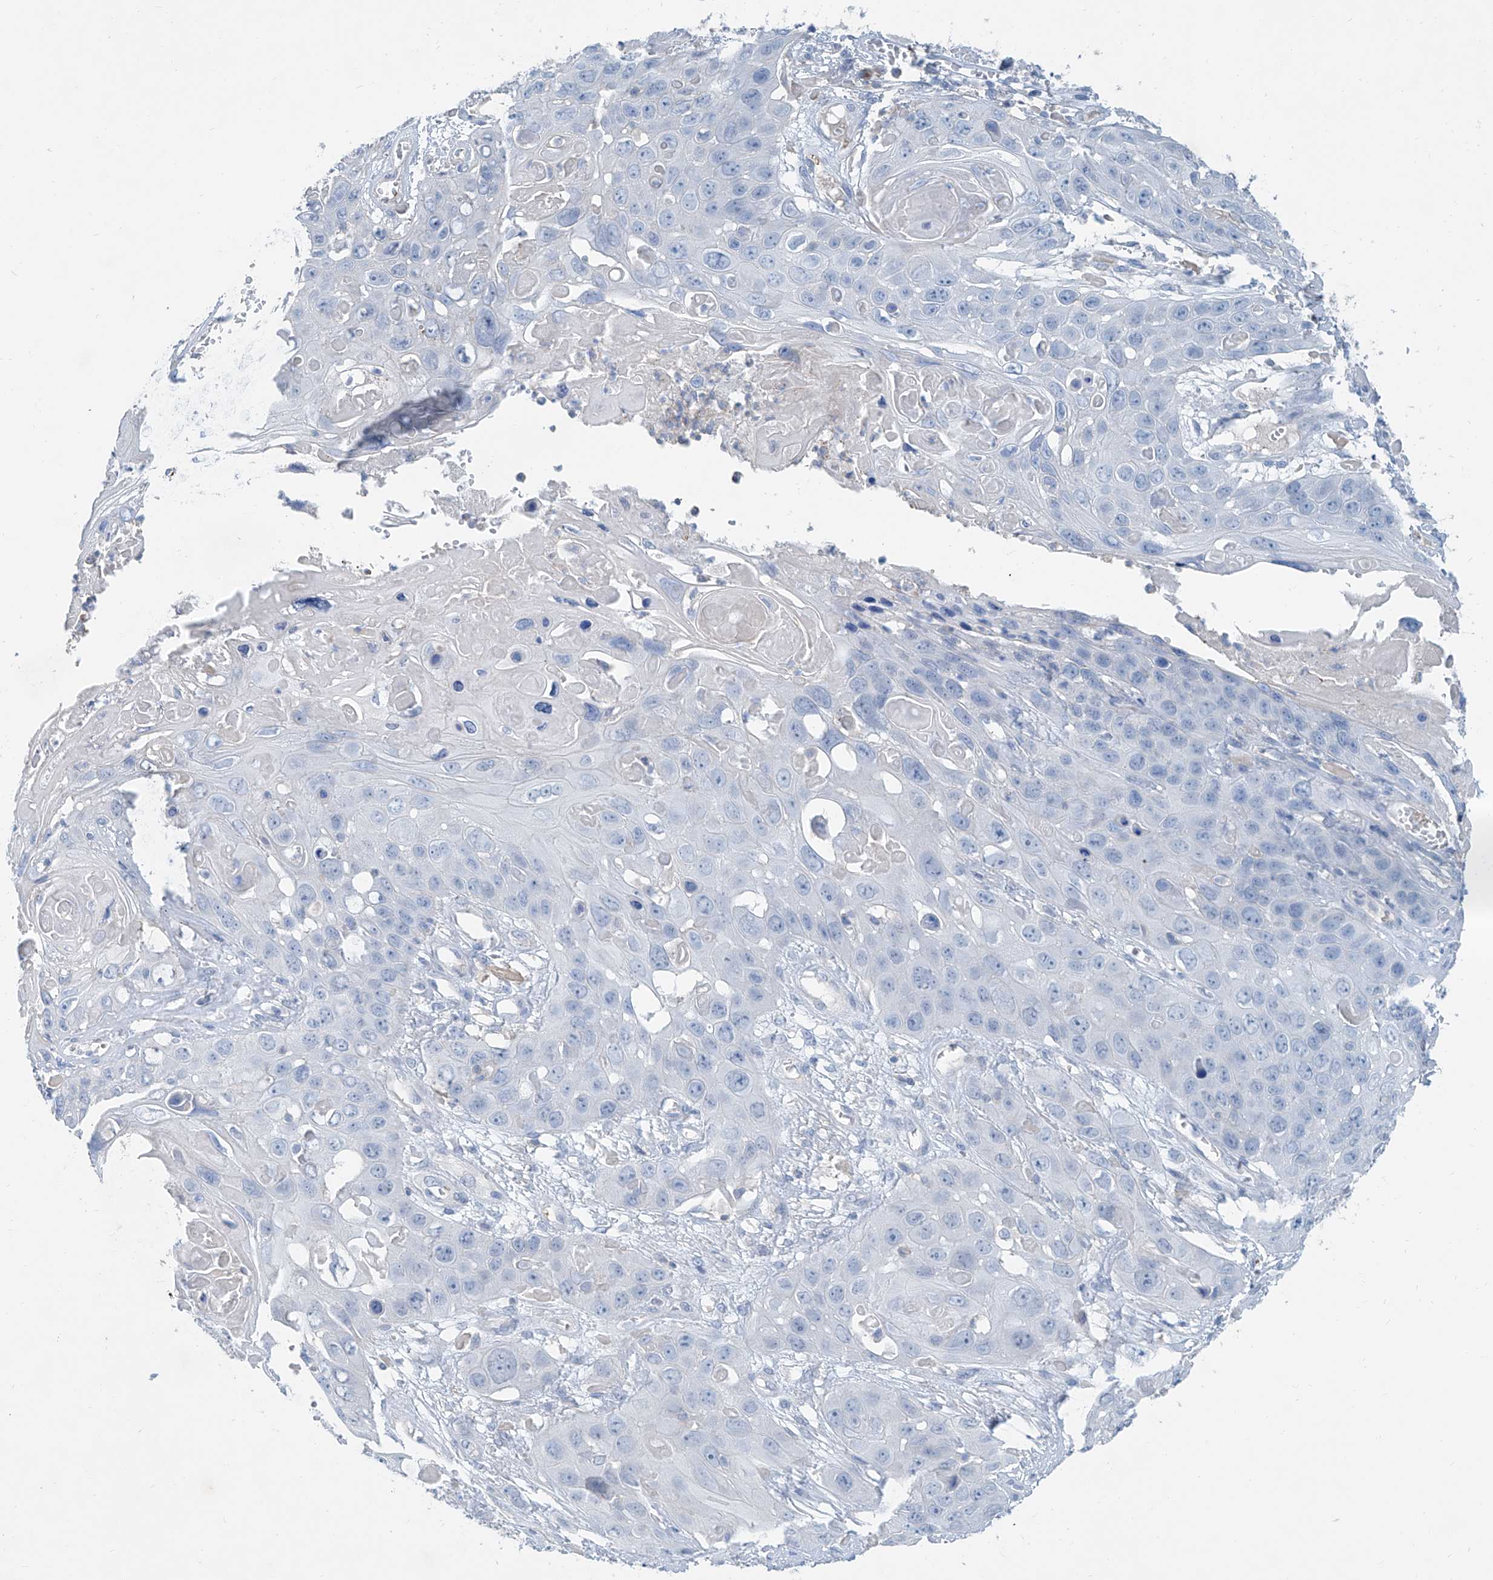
{"staining": {"intensity": "negative", "quantity": "none", "location": "none"}, "tissue": "skin cancer", "cell_type": "Tumor cells", "image_type": "cancer", "snomed": [{"axis": "morphology", "description": "Squamous cell carcinoma, NOS"}, {"axis": "topography", "description": "Skin"}], "caption": "The IHC histopathology image has no significant expression in tumor cells of skin cancer tissue.", "gene": "ANKRD34A", "patient": {"sex": "male", "age": 55}}